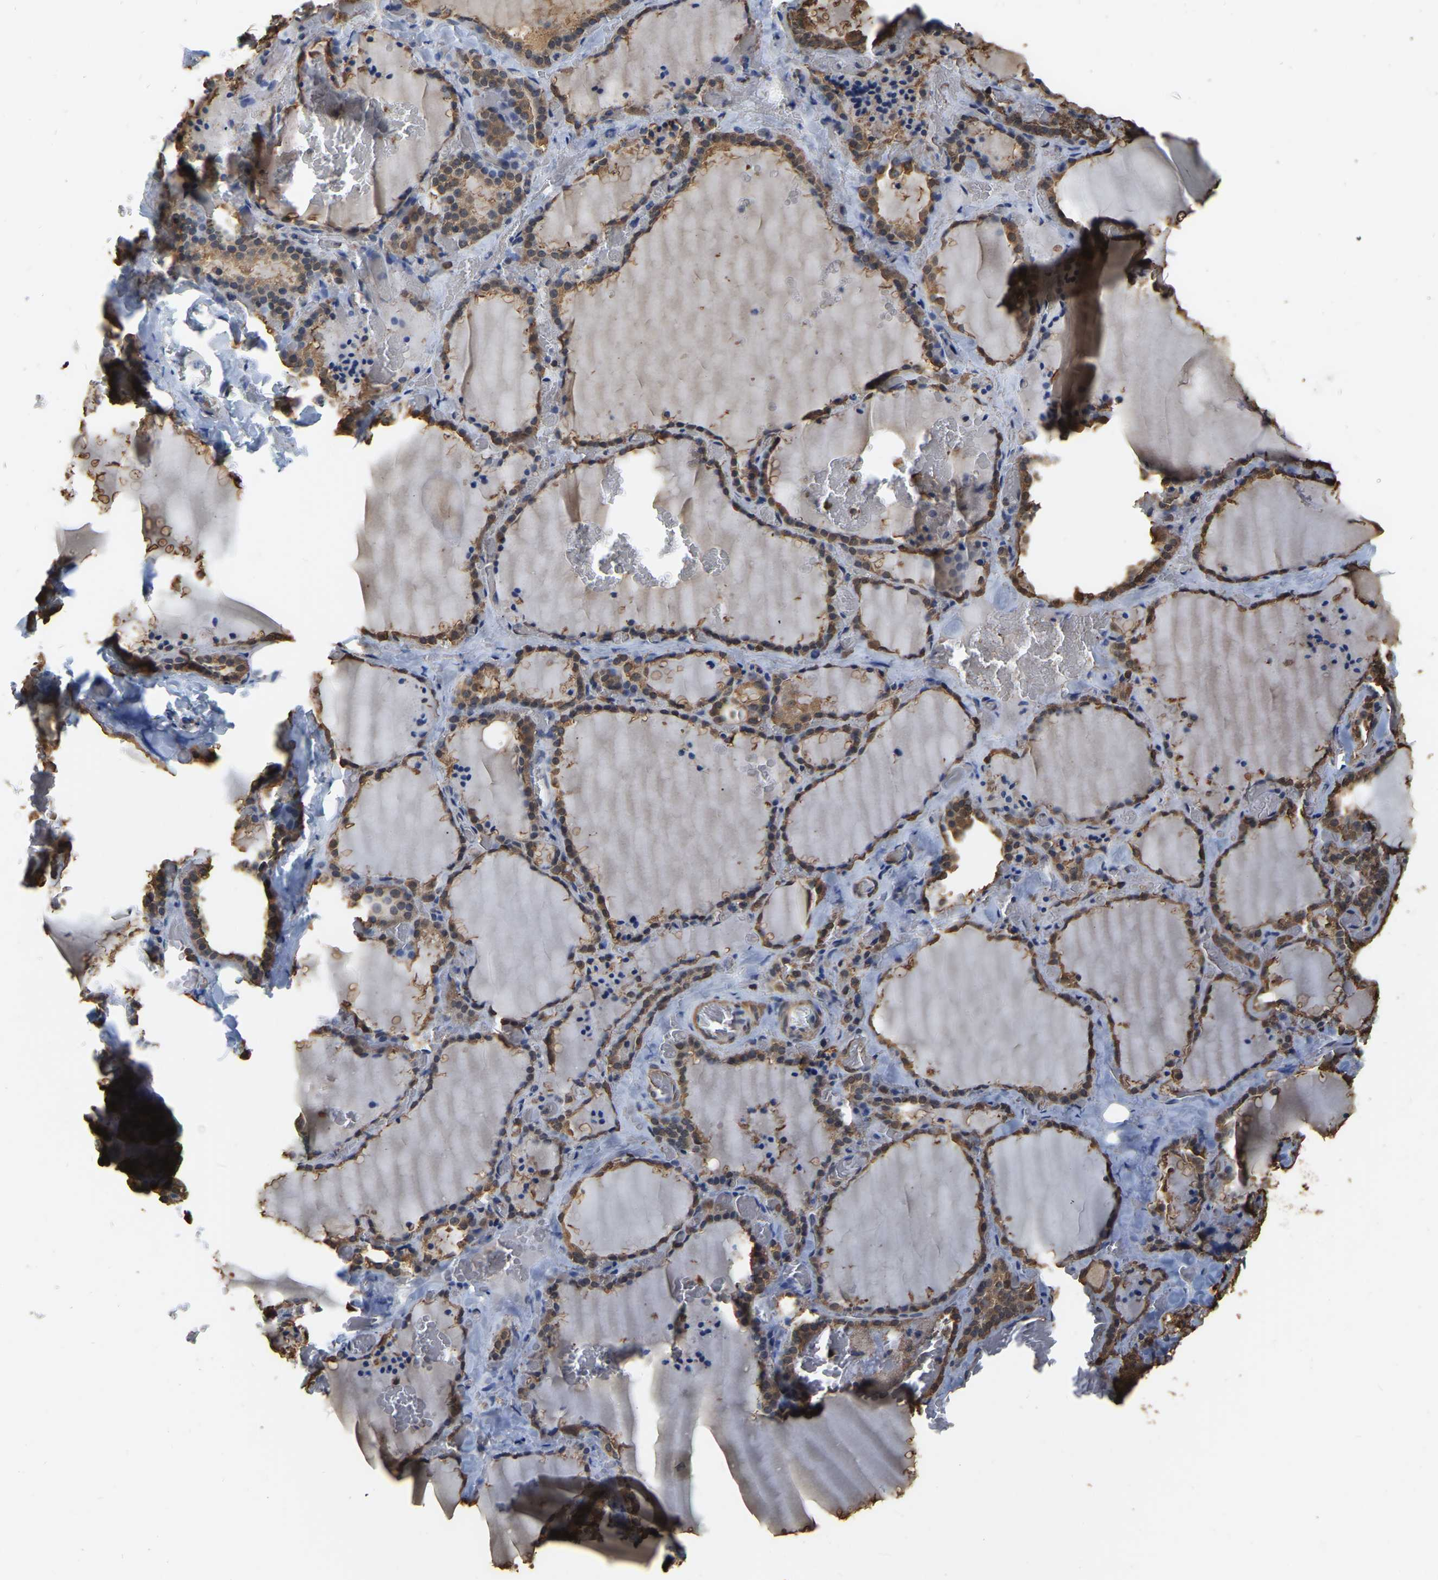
{"staining": {"intensity": "moderate", "quantity": ">75%", "location": "cytoplasmic/membranous"}, "tissue": "thyroid gland", "cell_type": "Glandular cells", "image_type": "normal", "snomed": [{"axis": "morphology", "description": "Normal tissue, NOS"}, {"axis": "topography", "description": "Thyroid gland"}], "caption": "An IHC histopathology image of unremarkable tissue is shown. Protein staining in brown labels moderate cytoplasmic/membranous positivity in thyroid gland within glandular cells.", "gene": "LDHB", "patient": {"sex": "female", "age": 22}}